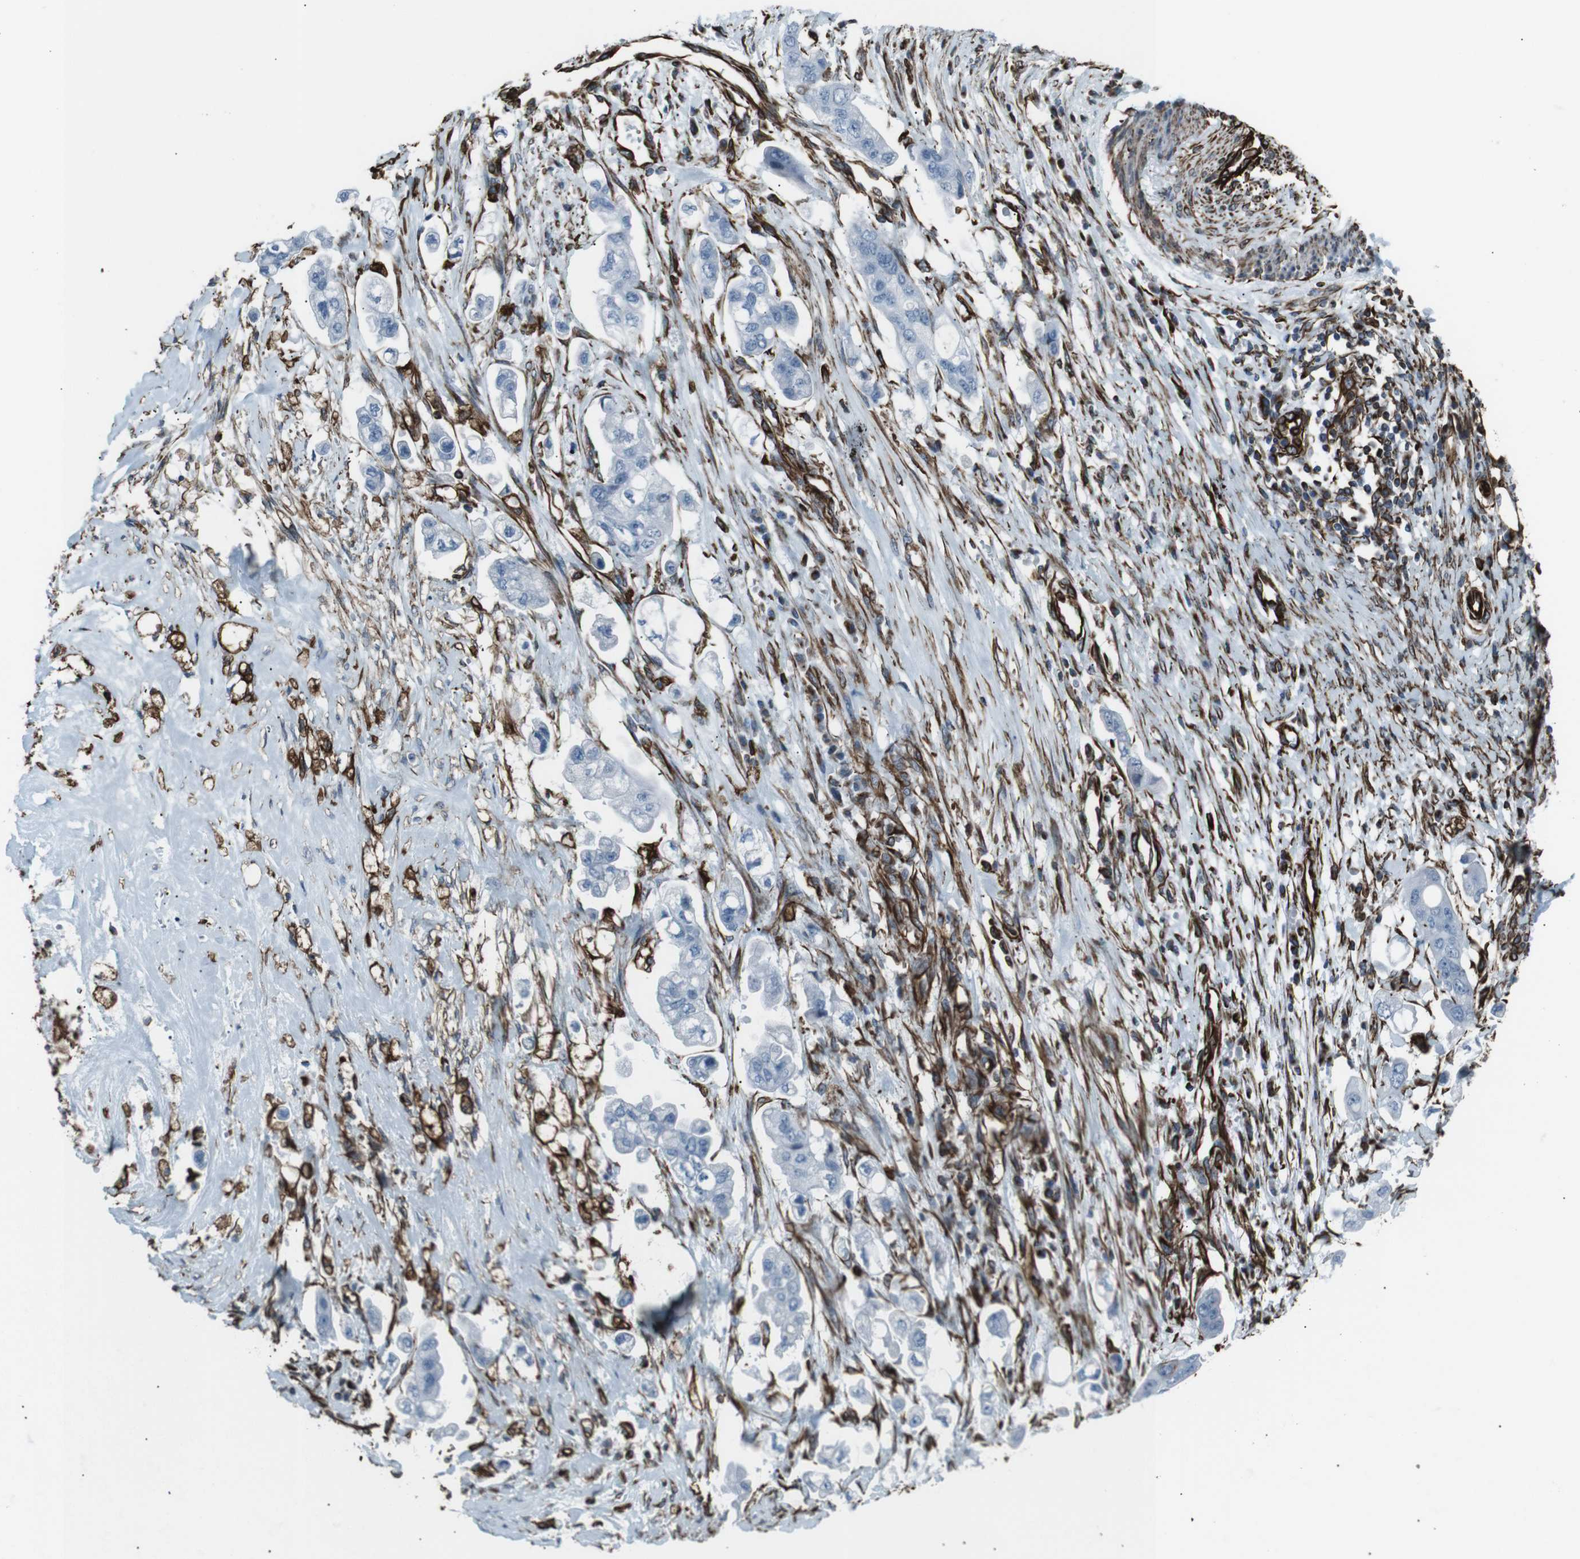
{"staining": {"intensity": "negative", "quantity": "none", "location": "none"}, "tissue": "stomach cancer", "cell_type": "Tumor cells", "image_type": "cancer", "snomed": [{"axis": "morphology", "description": "Adenocarcinoma, NOS"}, {"axis": "topography", "description": "Stomach"}], "caption": "This is an immunohistochemistry micrograph of stomach cancer. There is no positivity in tumor cells.", "gene": "ZDHHC6", "patient": {"sex": "male", "age": 62}}